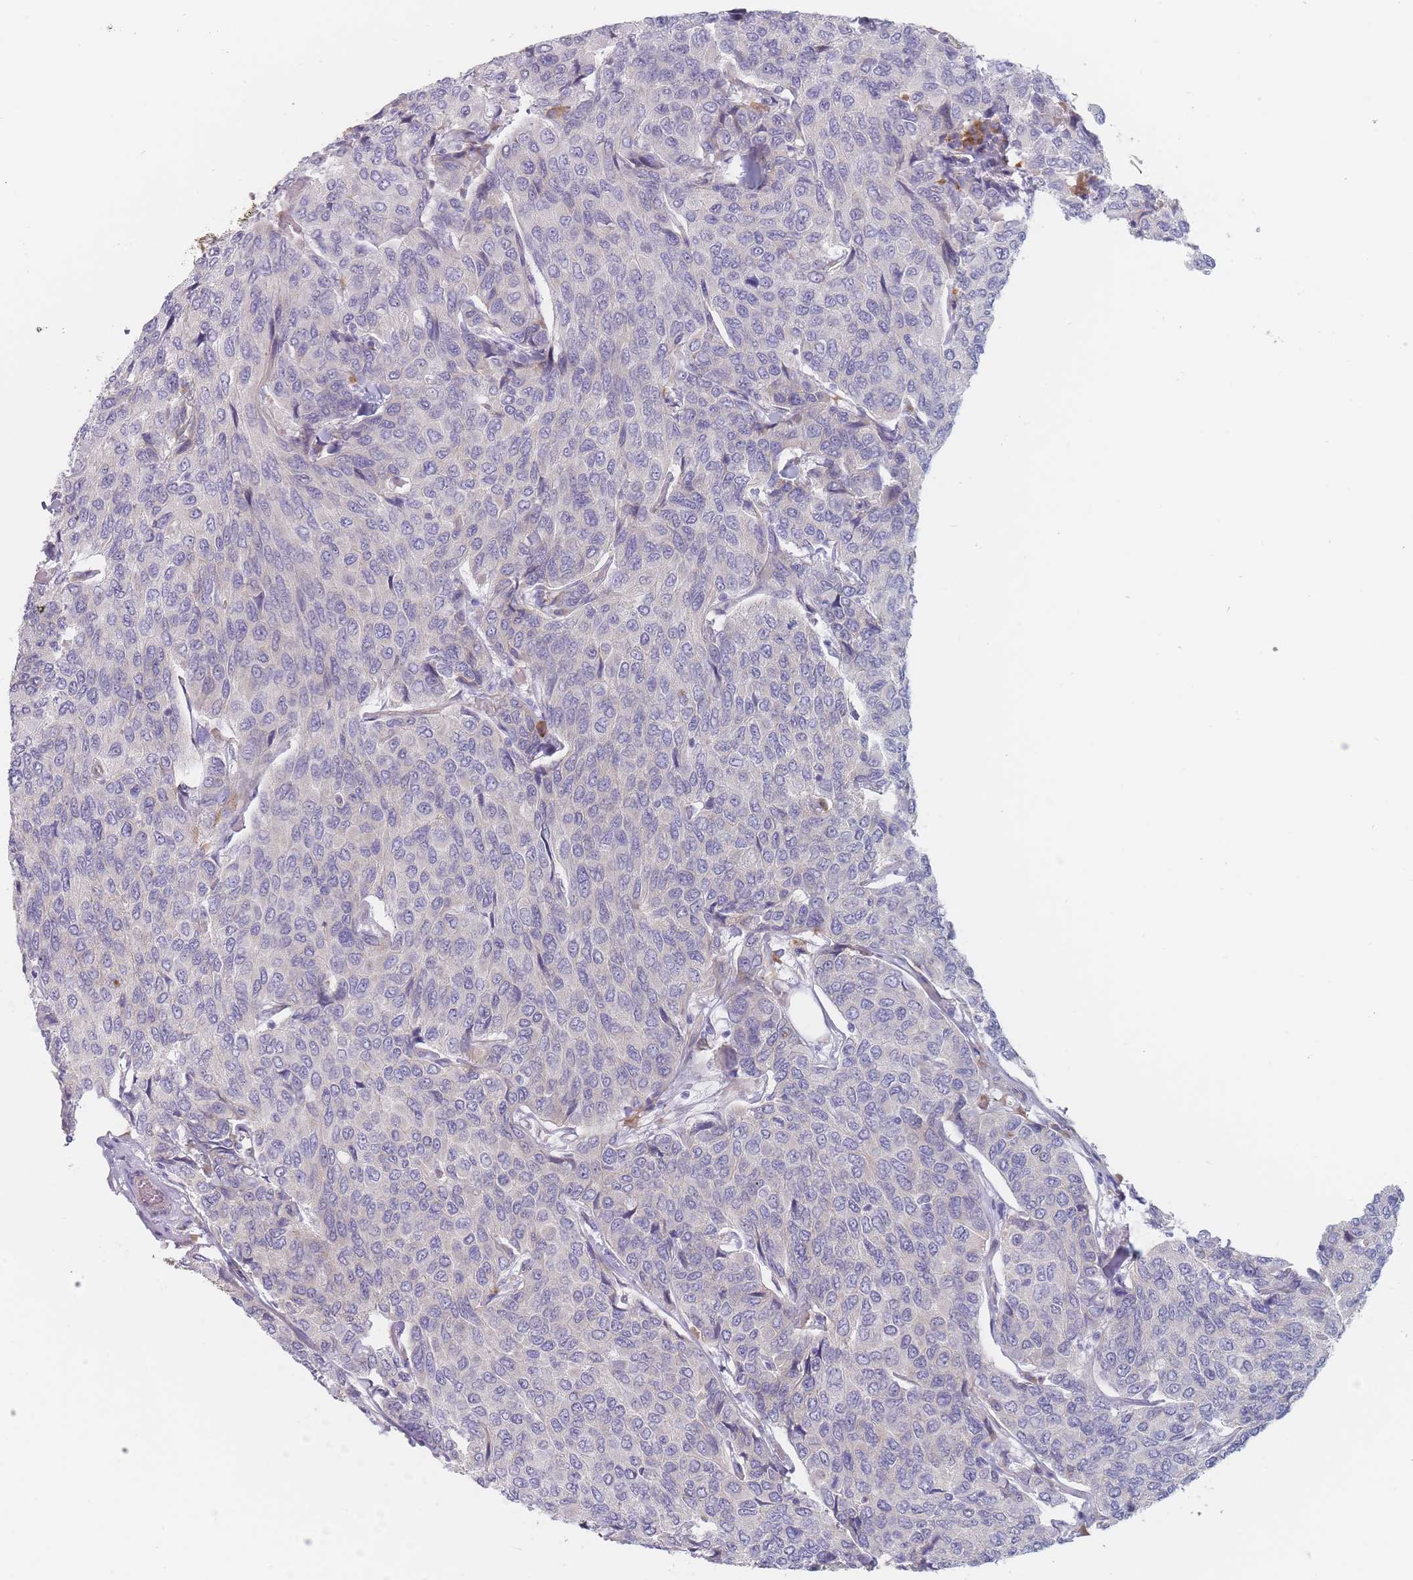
{"staining": {"intensity": "negative", "quantity": "none", "location": "none"}, "tissue": "breast cancer", "cell_type": "Tumor cells", "image_type": "cancer", "snomed": [{"axis": "morphology", "description": "Duct carcinoma"}, {"axis": "topography", "description": "Breast"}], "caption": "Breast invasive ductal carcinoma was stained to show a protein in brown. There is no significant expression in tumor cells.", "gene": "ERBIN", "patient": {"sex": "female", "age": 55}}